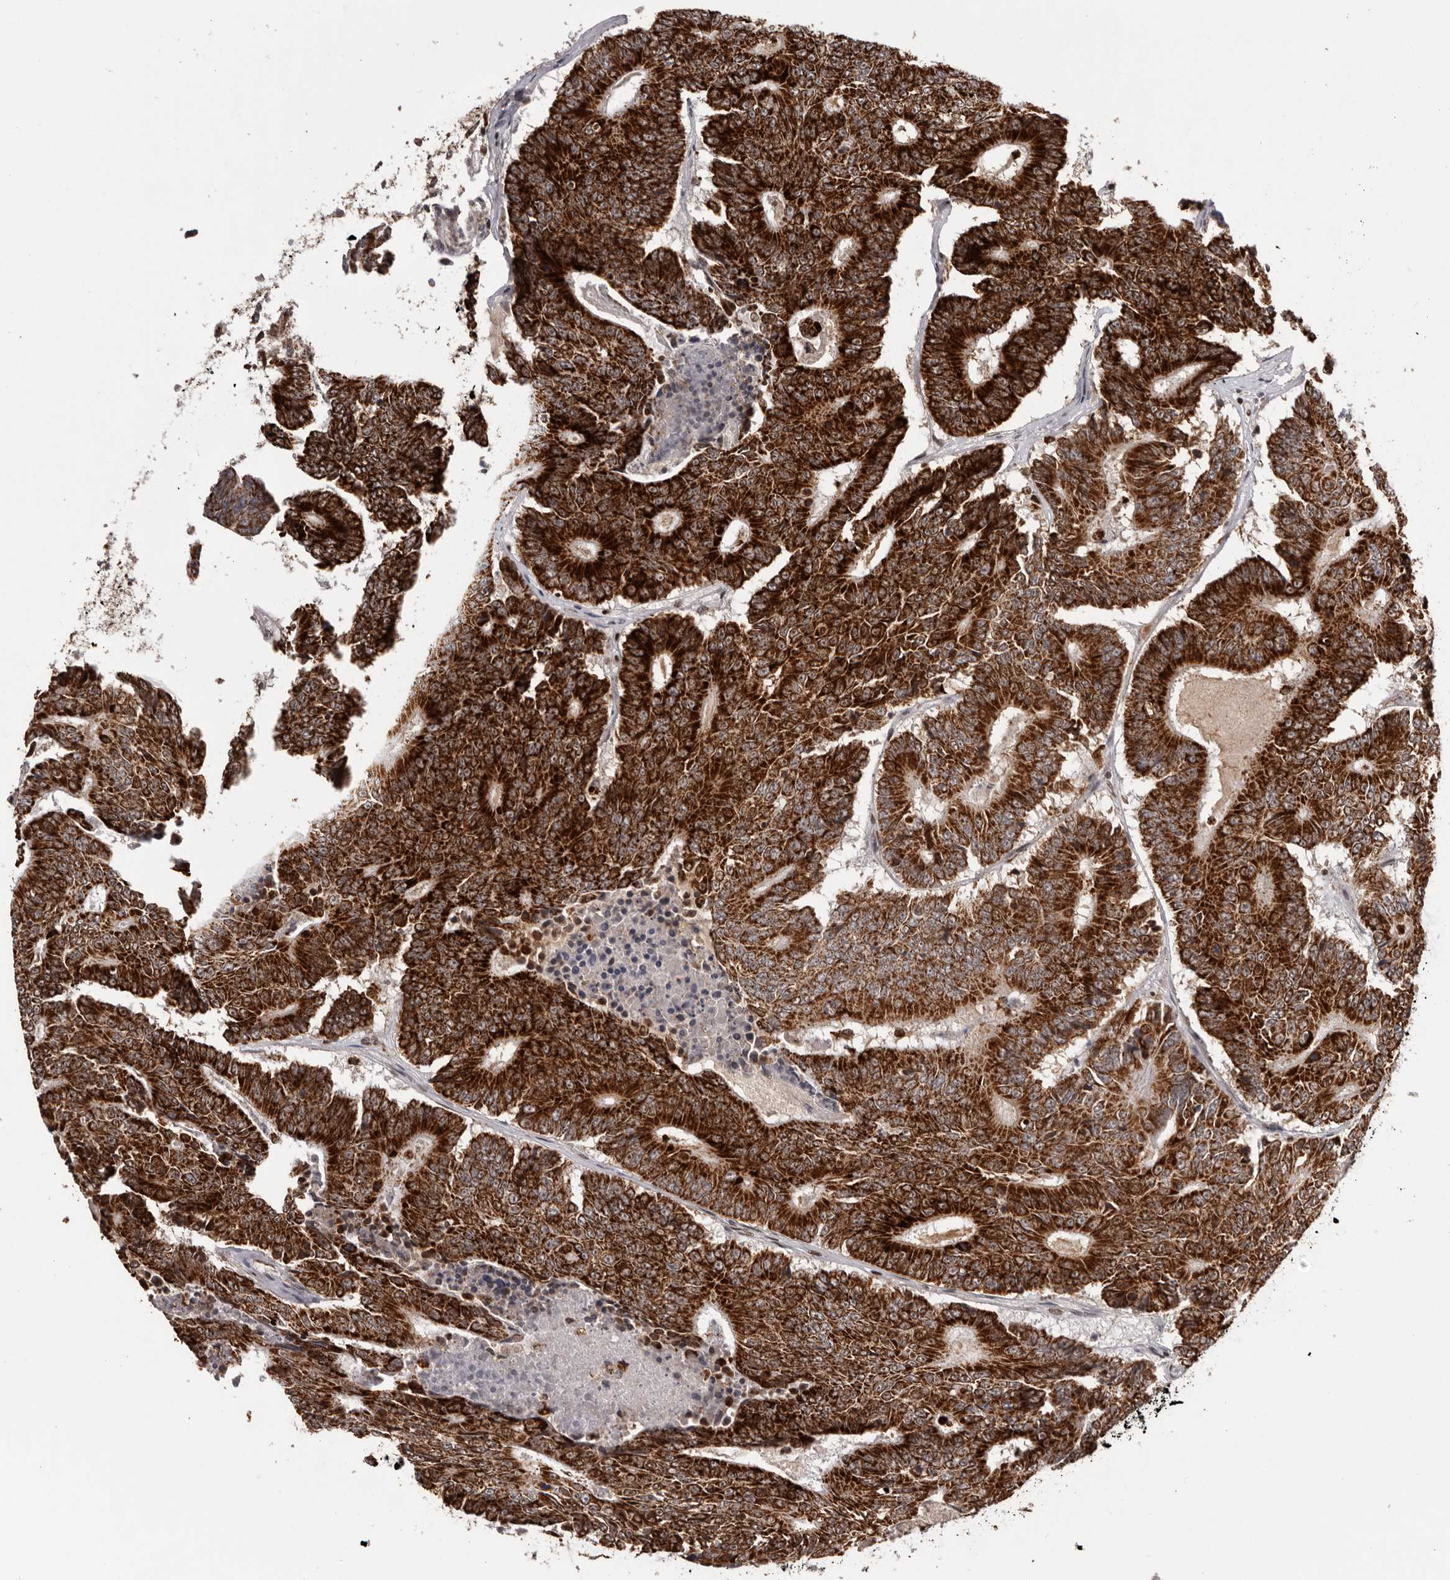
{"staining": {"intensity": "strong", "quantity": ">75%", "location": "cytoplasmic/membranous"}, "tissue": "colorectal cancer", "cell_type": "Tumor cells", "image_type": "cancer", "snomed": [{"axis": "morphology", "description": "Adenocarcinoma, NOS"}, {"axis": "topography", "description": "Colon"}], "caption": "Tumor cells demonstrate high levels of strong cytoplasmic/membranous staining in about >75% of cells in human colorectal adenocarcinoma. (DAB (3,3'-diaminobenzidine) IHC with brightfield microscopy, high magnification).", "gene": "C17orf99", "patient": {"sex": "male", "age": 83}}